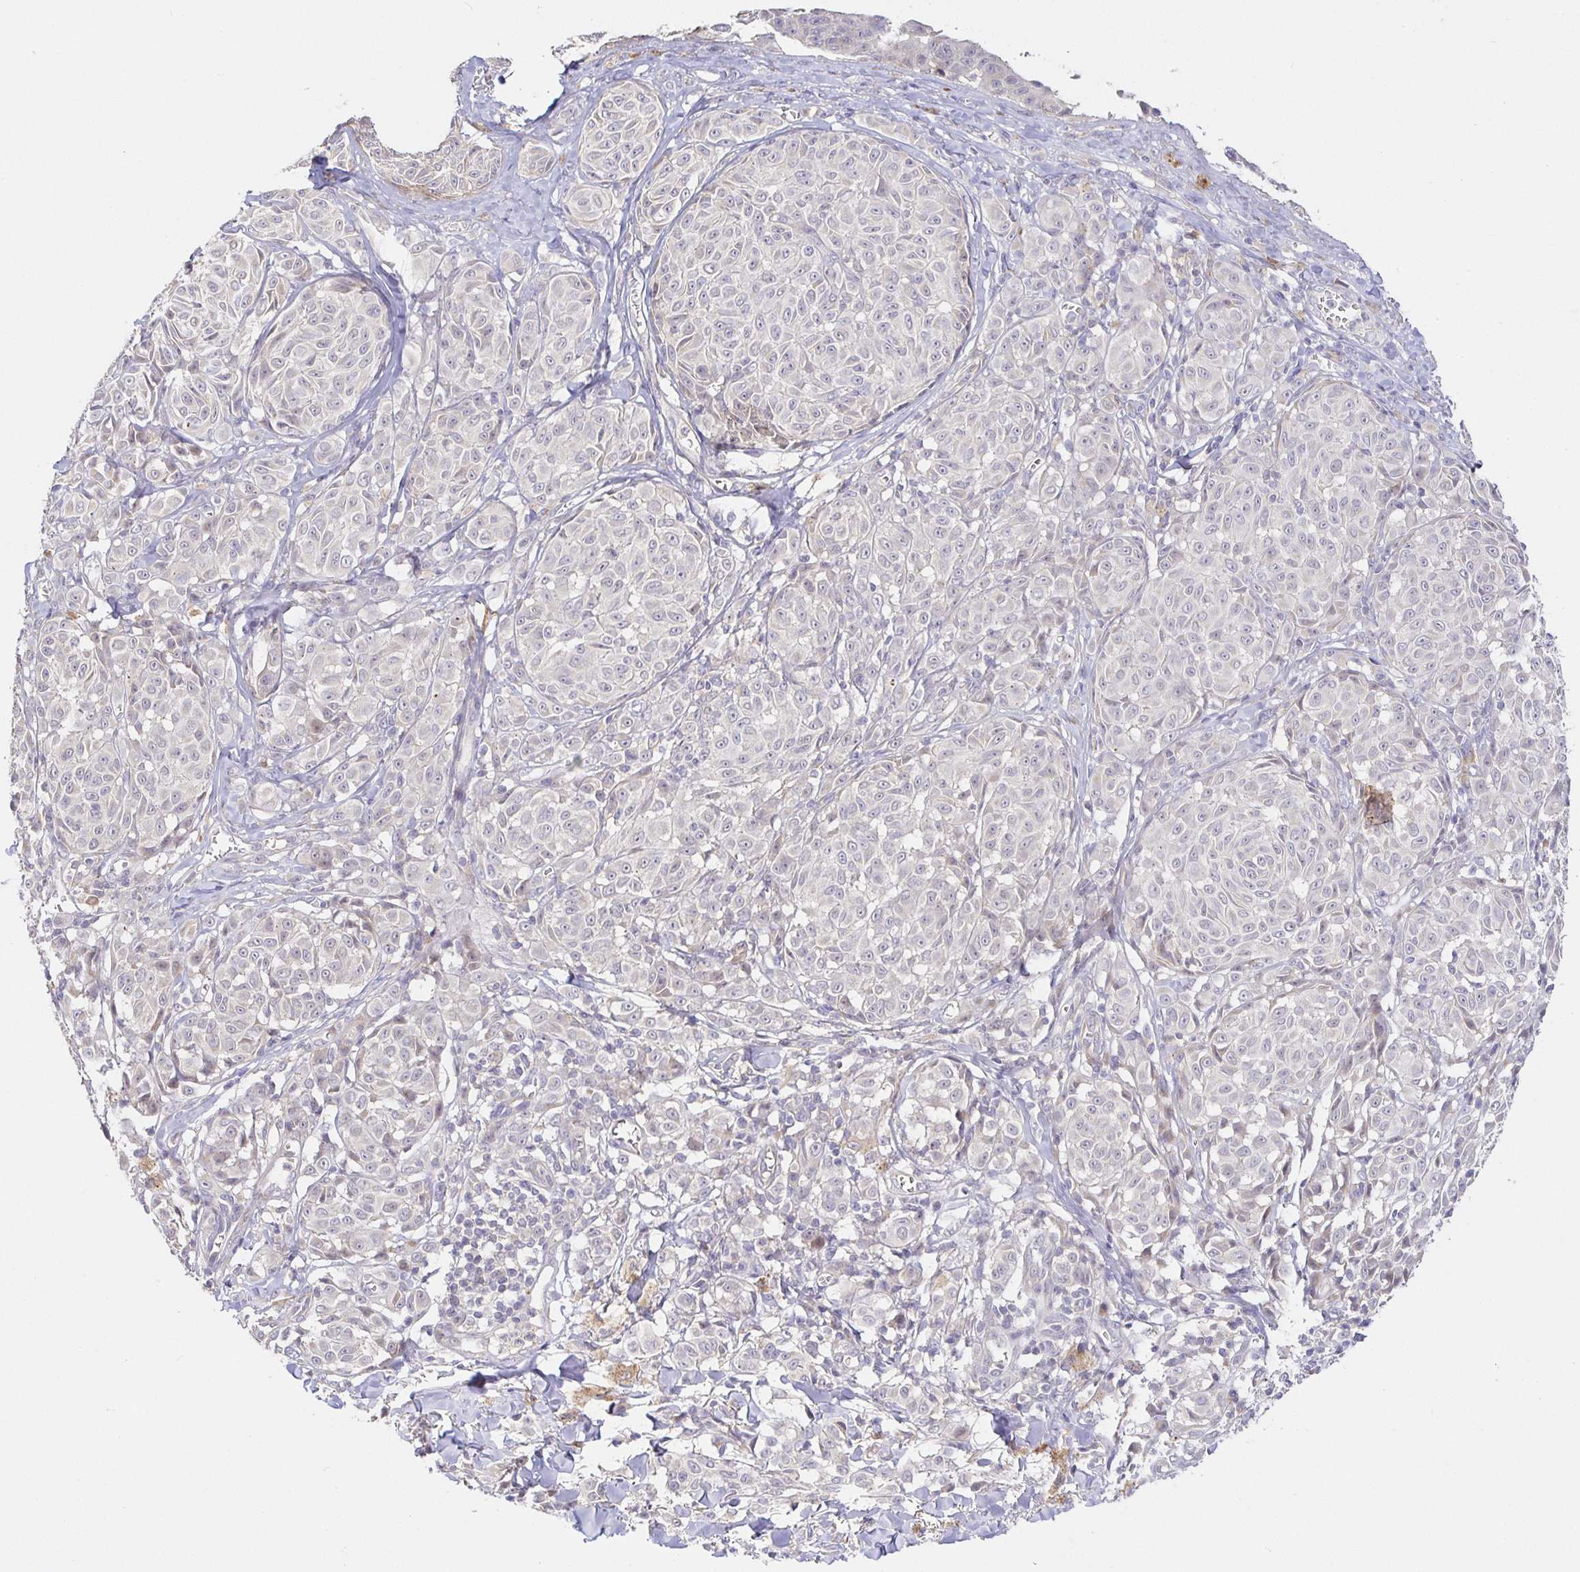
{"staining": {"intensity": "negative", "quantity": "none", "location": "none"}, "tissue": "melanoma", "cell_type": "Tumor cells", "image_type": "cancer", "snomed": [{"axis": "morphology", "description": "Malignant melanoma, NOS"}, {"axis": "topography", "description": "Skin"}], "caption": "An immunohistochemistry photomicrograph of malignant melanoma is shown. There is no staining in tumor cells of malignant melanoma.", "gene": "ZDHHC11", "patient": {"sex": "female", "age": 43}}